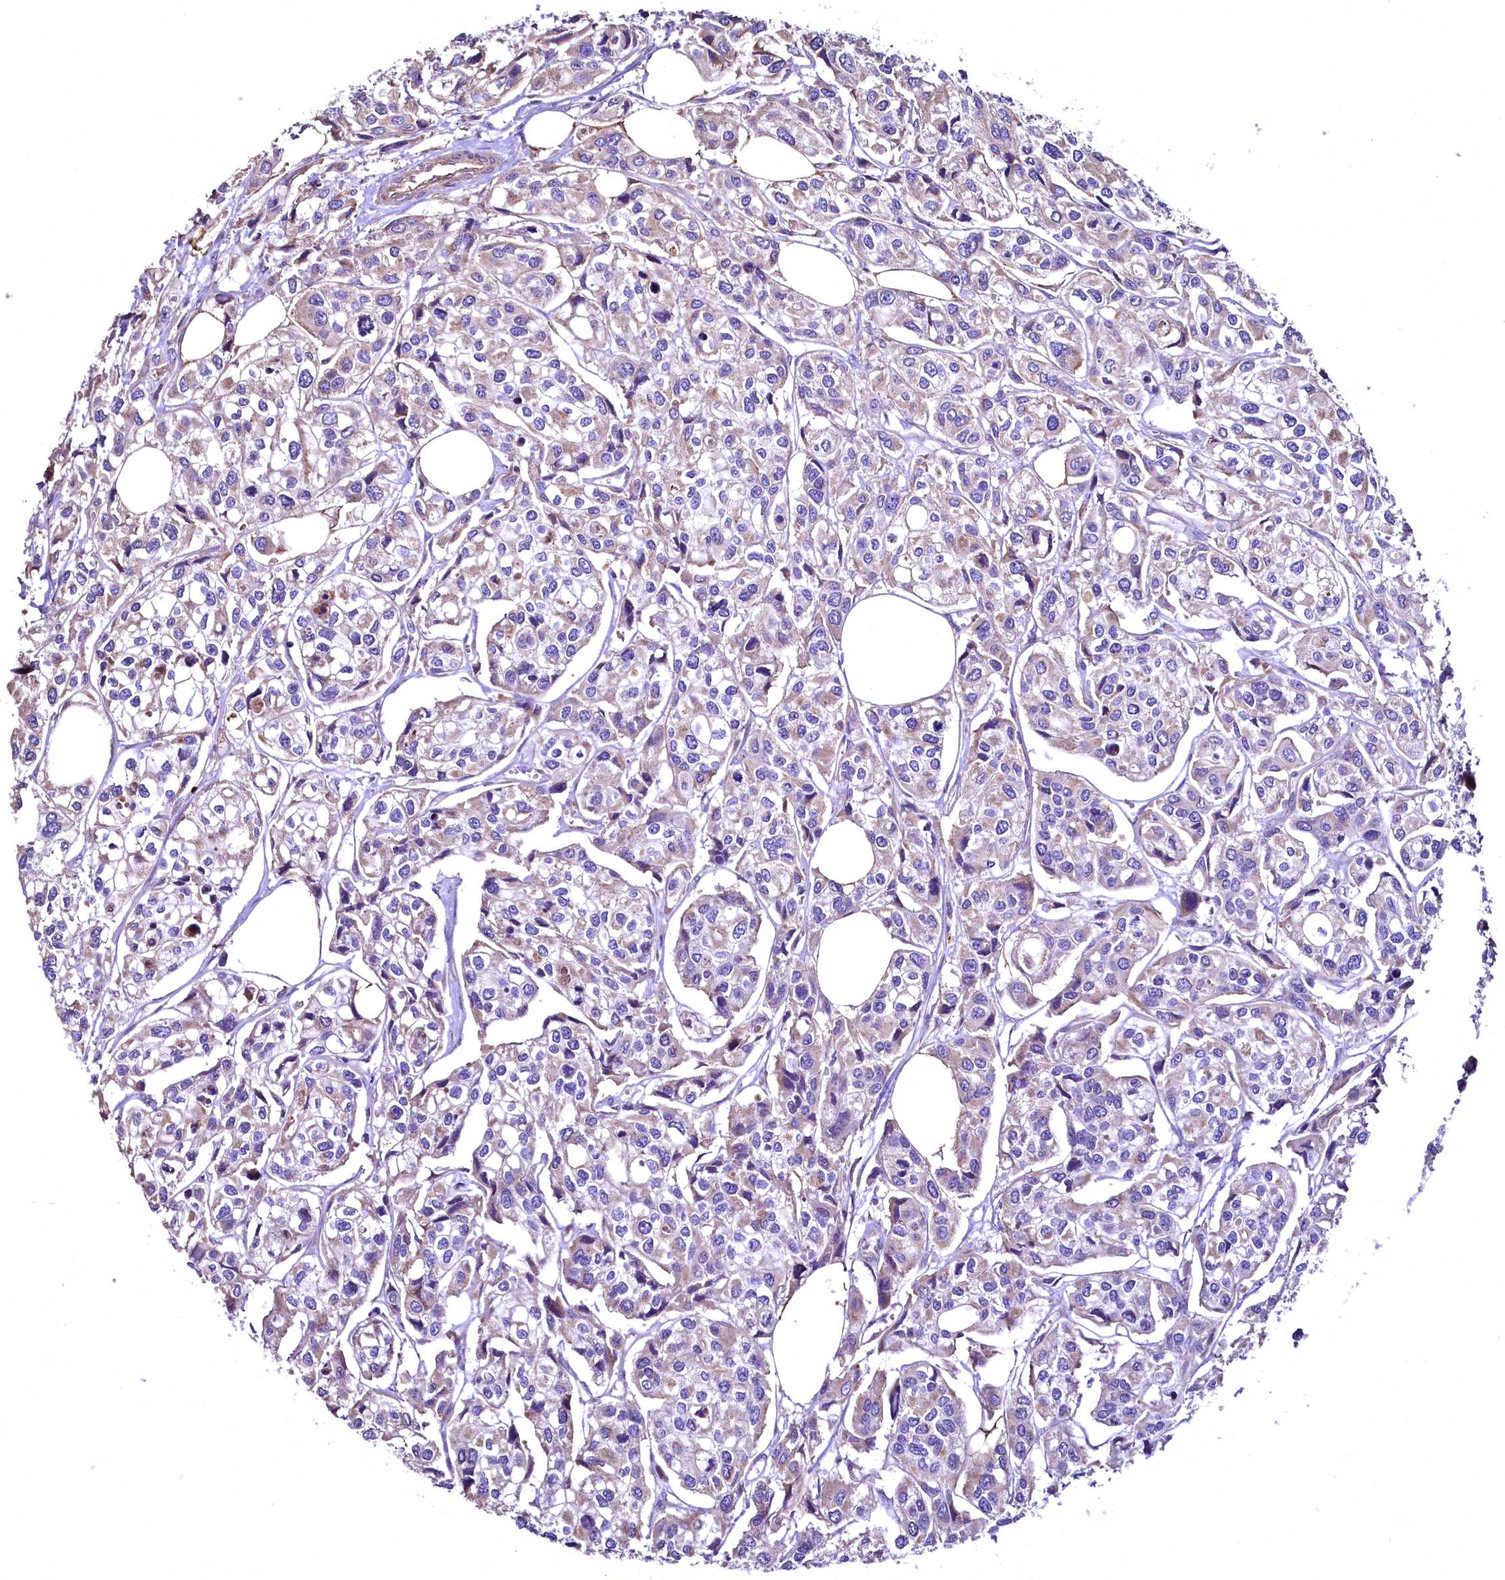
{"staining": {"intensity": "moderate", "quantity": ">75%", "location": "cytoplasmic/membranous"}, "tissue": "urothelial cancer", "cell_type": "Tumor cells", "image_type": "cancer", "snomed": [{"axis": "morphology", "description": "Urothelial carcinoma, High grade"}, {"axis": "topography", "description": "Urinary bladder"}], "caption": "Urothelial cancer stained with a brown dye shows moderate cytoplasmic/membranous positive positivity in approximately >75% of tumor cells.", "gene": "TBCEL", "patient": {"sex": "male", "age": 67}}